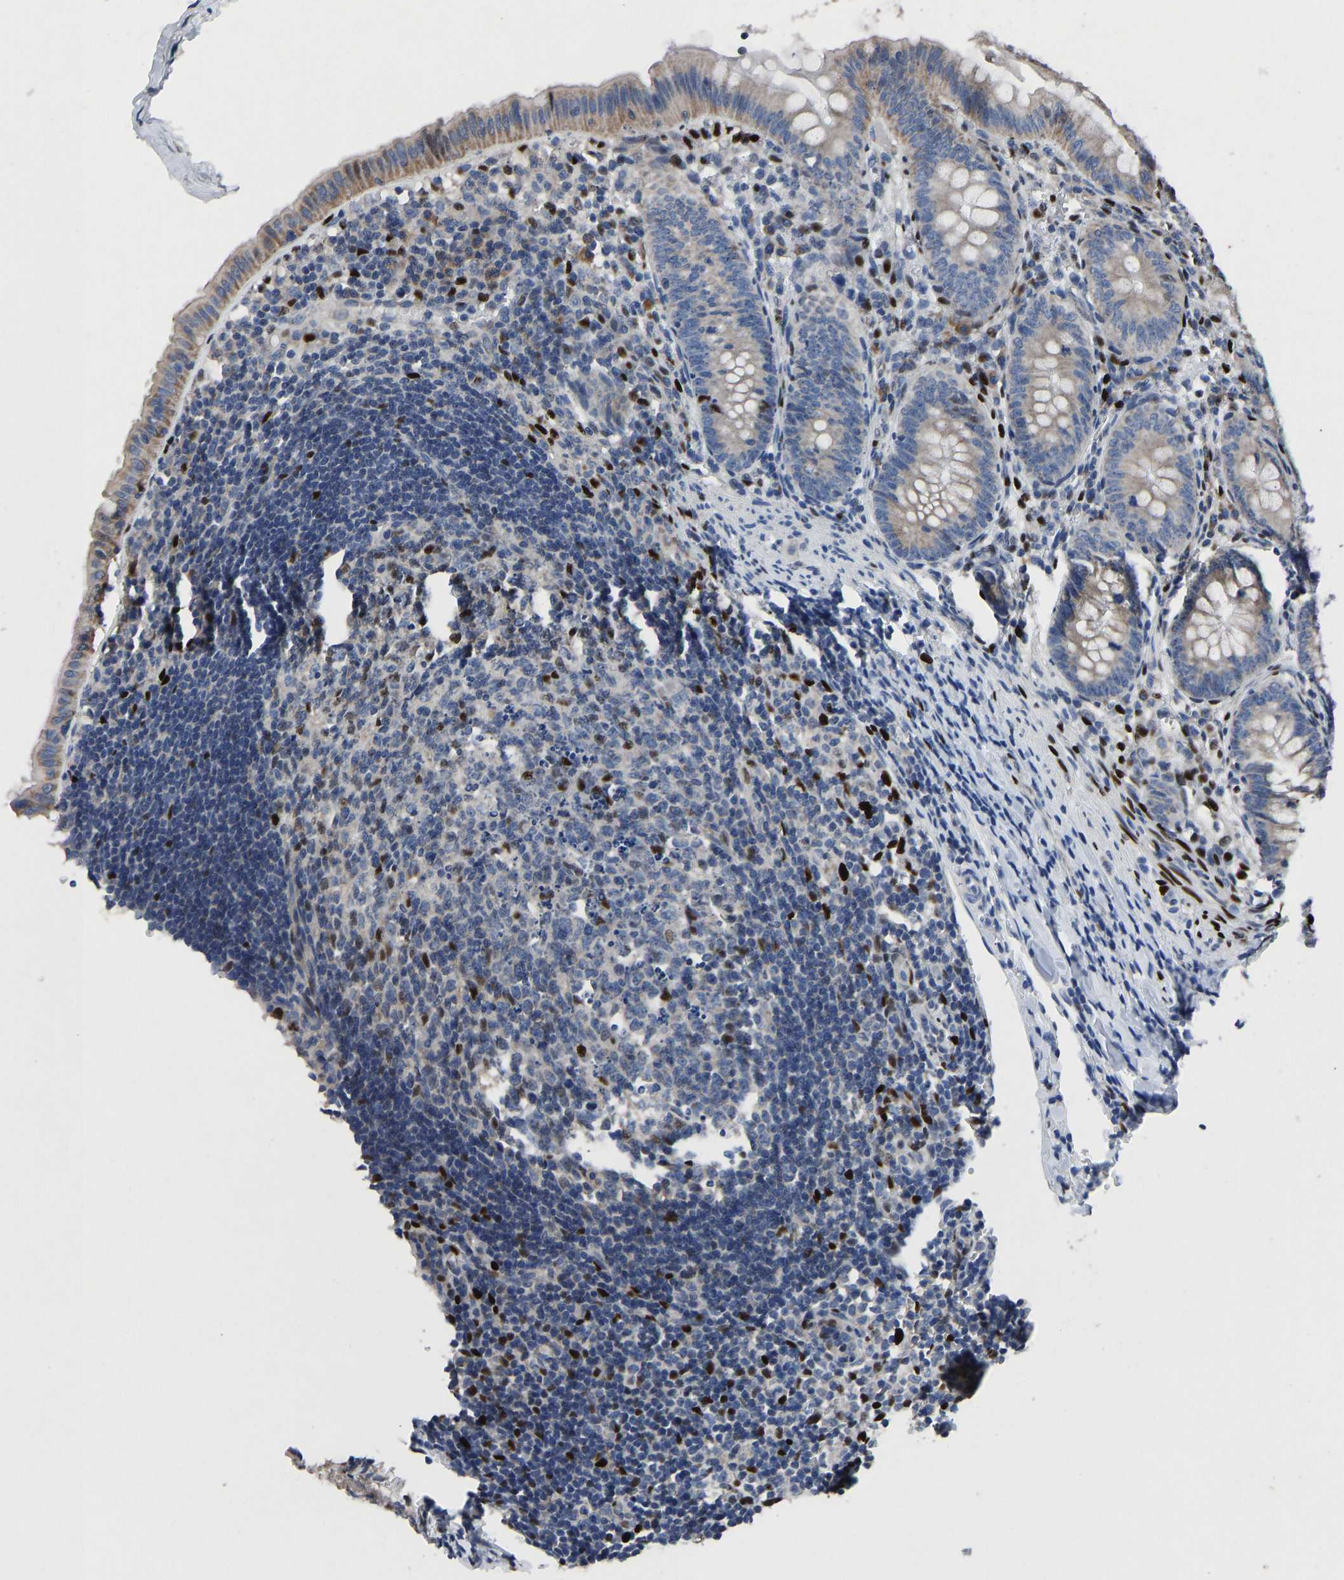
{"staining": {"intensity": "moderate", "quantity": "<25%", "location": "nuclear"}, "tissue": "appendix", "cell_type": "Glandular cells", "image_type": "normal", "snomed": [{"axis": "morphology", "description": "Normal tissue, NOS"}, {"axis": "topography", "description": "Appendix"}], "caption": "This photomicrograph displays IHC staining of unremarkable human appendix, with low moderate nuclear positivity in about <25% of glandular cells.", "gene": "EGR1", "patient": {"sex": "male", "age": 1}}